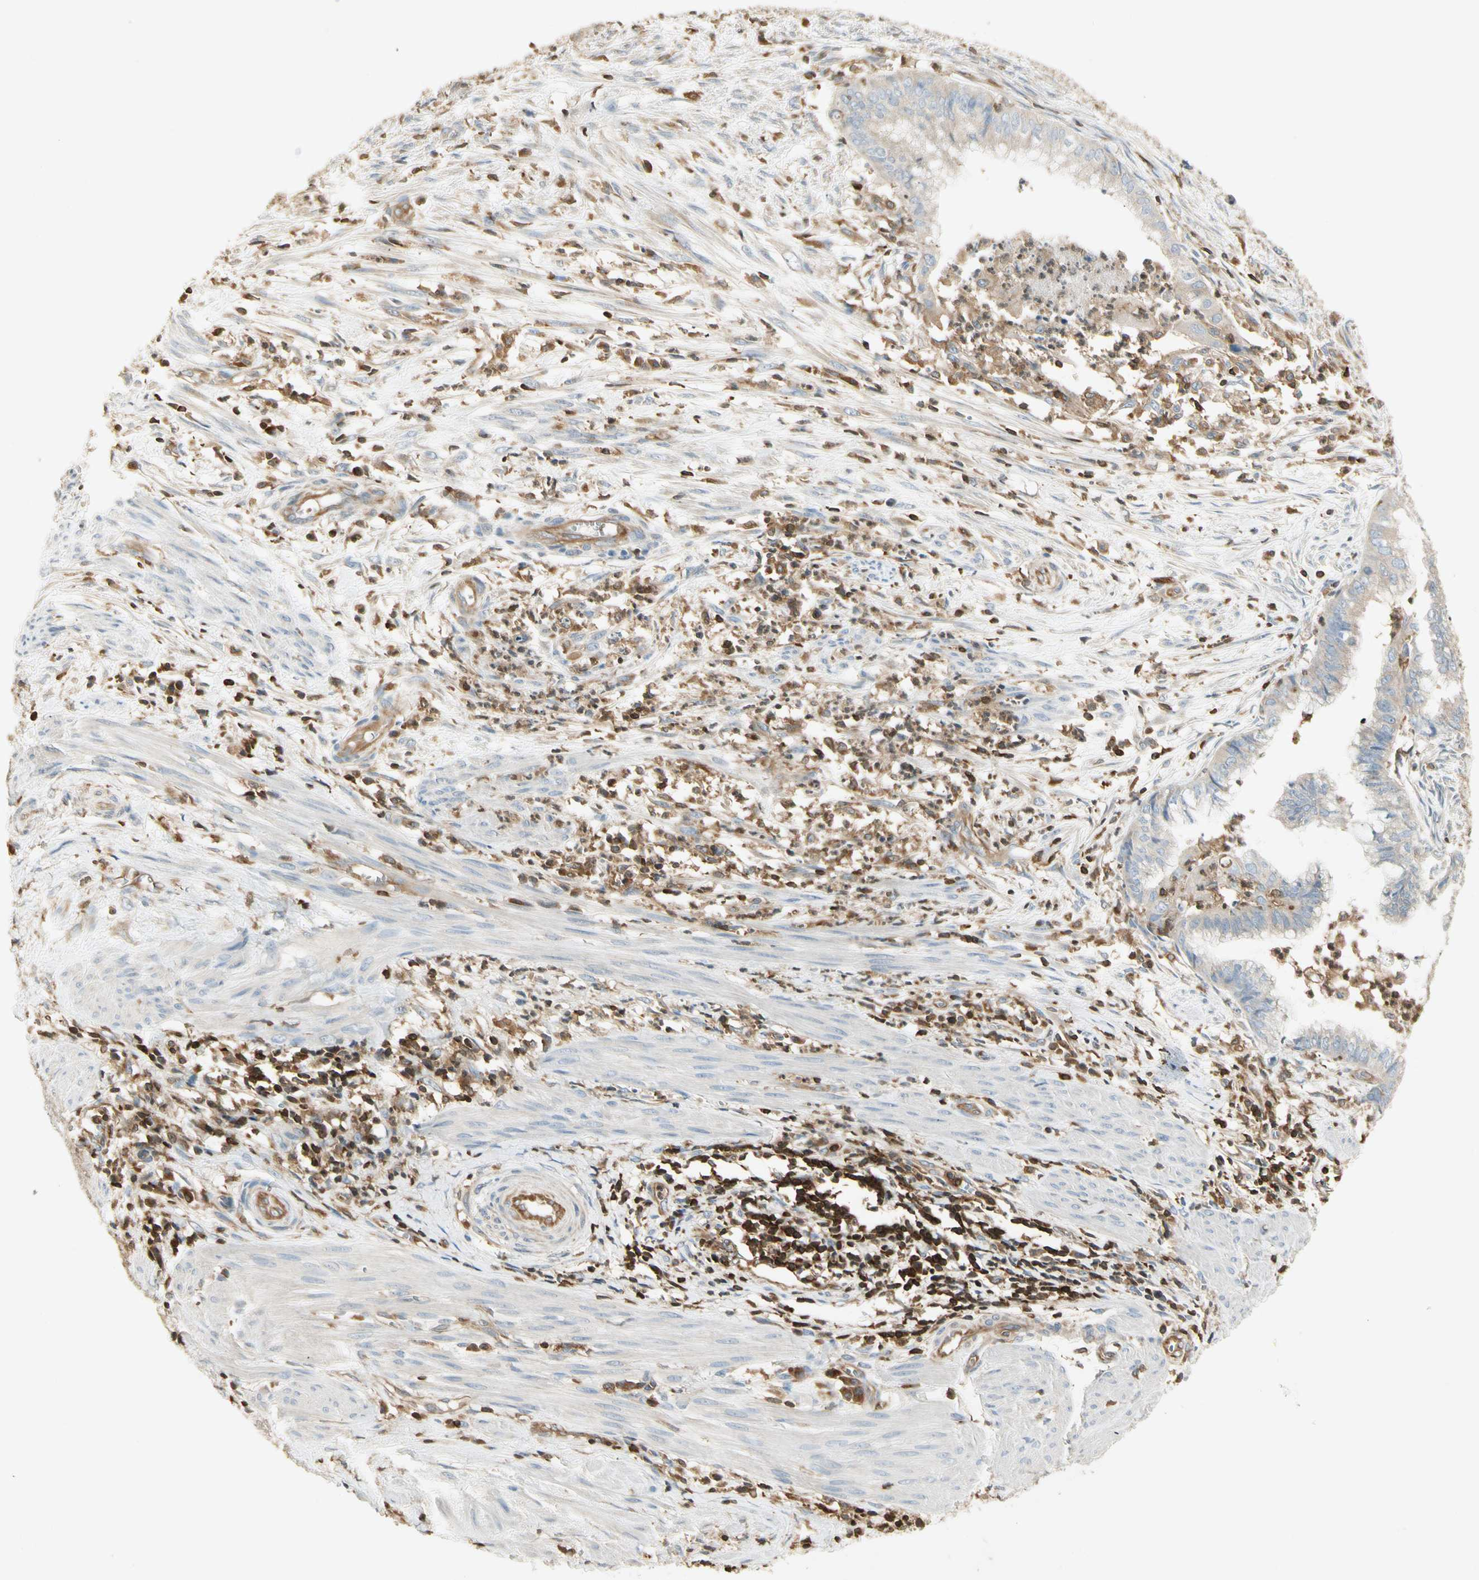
{"staining": {"intensity": "weak", "quantity": "25%-75%", "location": "cytoplasmic/membranous"}, "tissue": "endometrial cancer", "cell_type": "Tumor cells", "image_type": "cancer", "snomed": [{"axis": "morphology", "description": "Necrosis, NOS"}, {"axis": "morphology", "description": "Adenocarcinoma, NOS"}, {"axis": "topography", "description": "Endometrium"}], "caption": "A photomicrograph showing weak cytoplasmic/membranous expression in approximately 25%-75% of tumor cells in endometrial cancer, as visualized by brown immunohistochemical staining.", "gene": "CRLF3", "patient": {"sex": "female", "age": 79}}